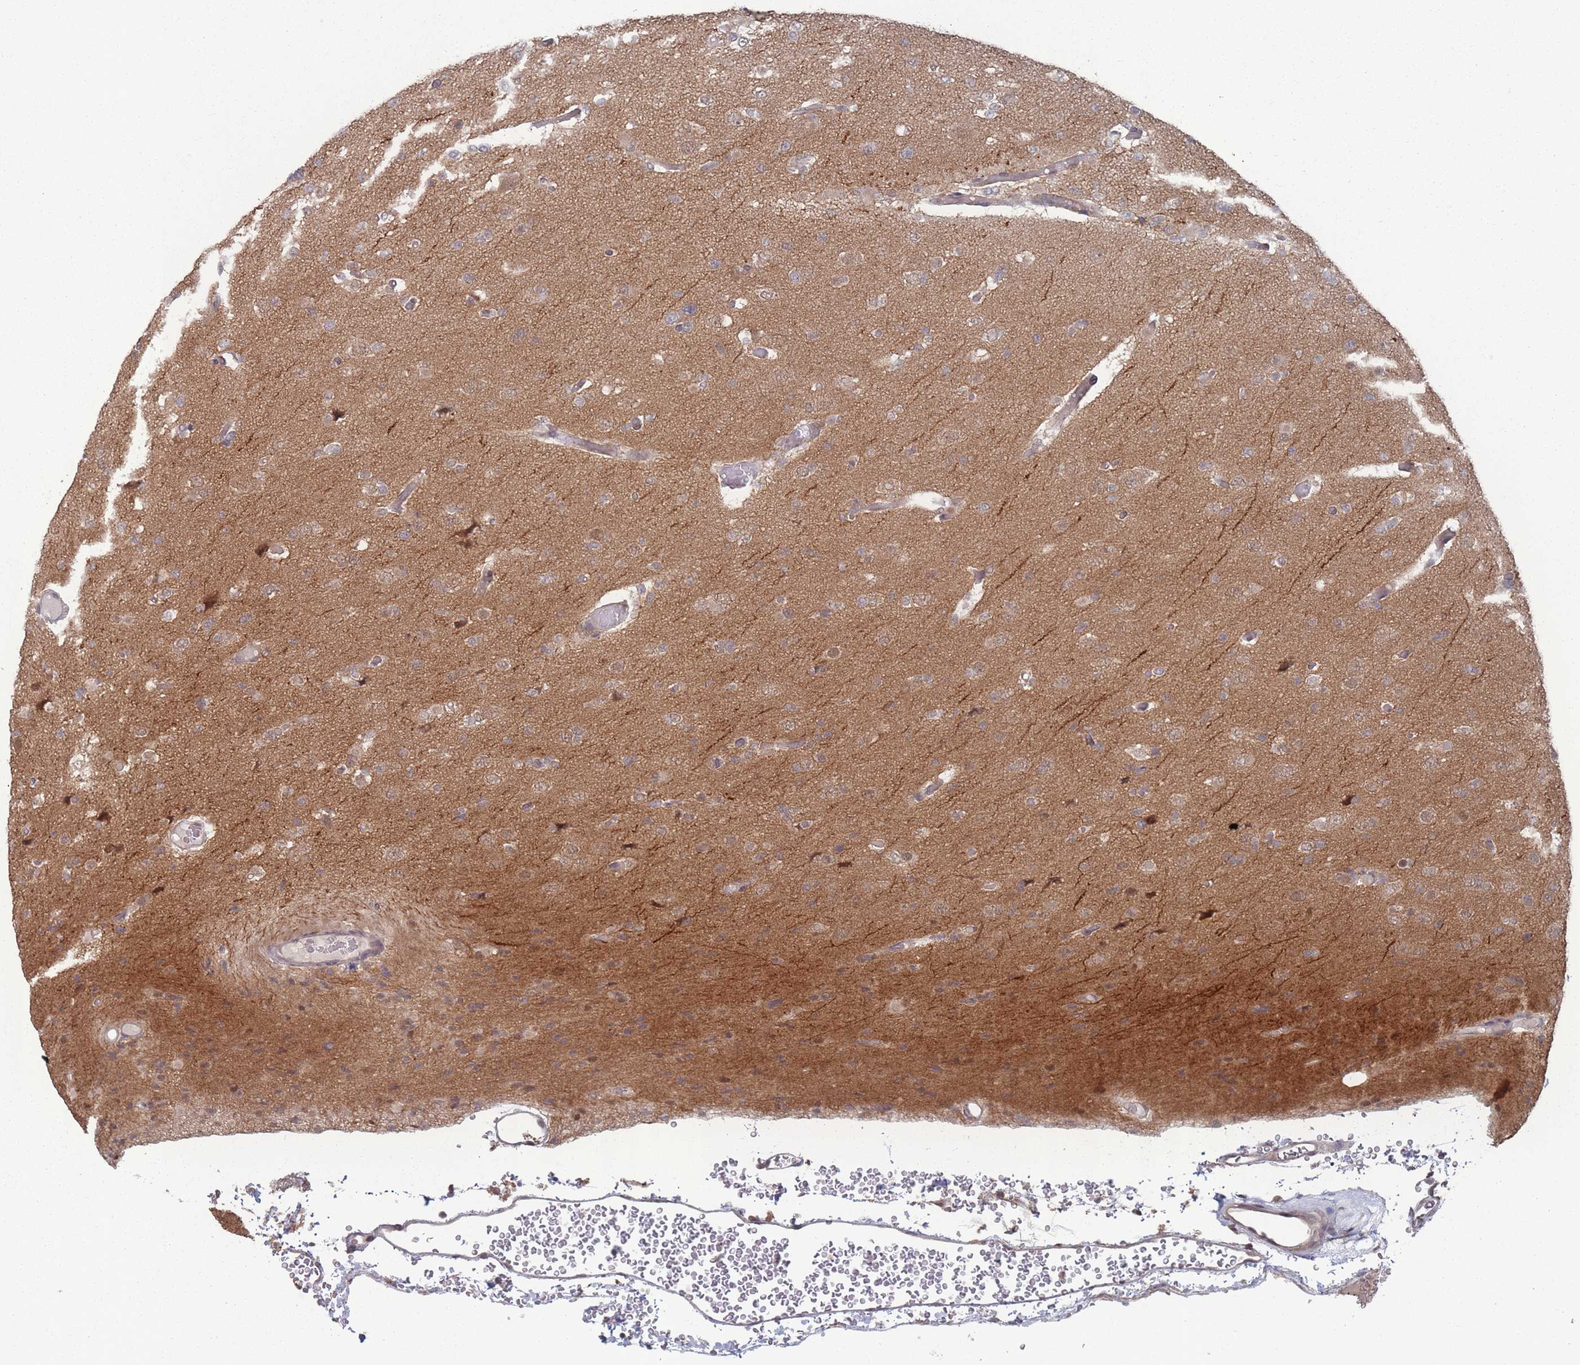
{"staining": {"intensity": "weak", "quantity": "25%-75%", "location": "cytoplasmic/membranous"}, "tissue": "glioma", "cell_type": "Tumor cells", "image_type": "cancer", "snomed": [{"axis": "morphology", "description": "Glioma, malignant, Low grade"}, {"axis": "topography", "description": "Brain"}], "caption": "Immunohistochemical staining of human glioma shows weak cytoplasmic/membranous protein positivity in approximately 25%-75% of tumor cells.", "gene": "CNTRL", "patient": {"sex": "female", "age": 22}}